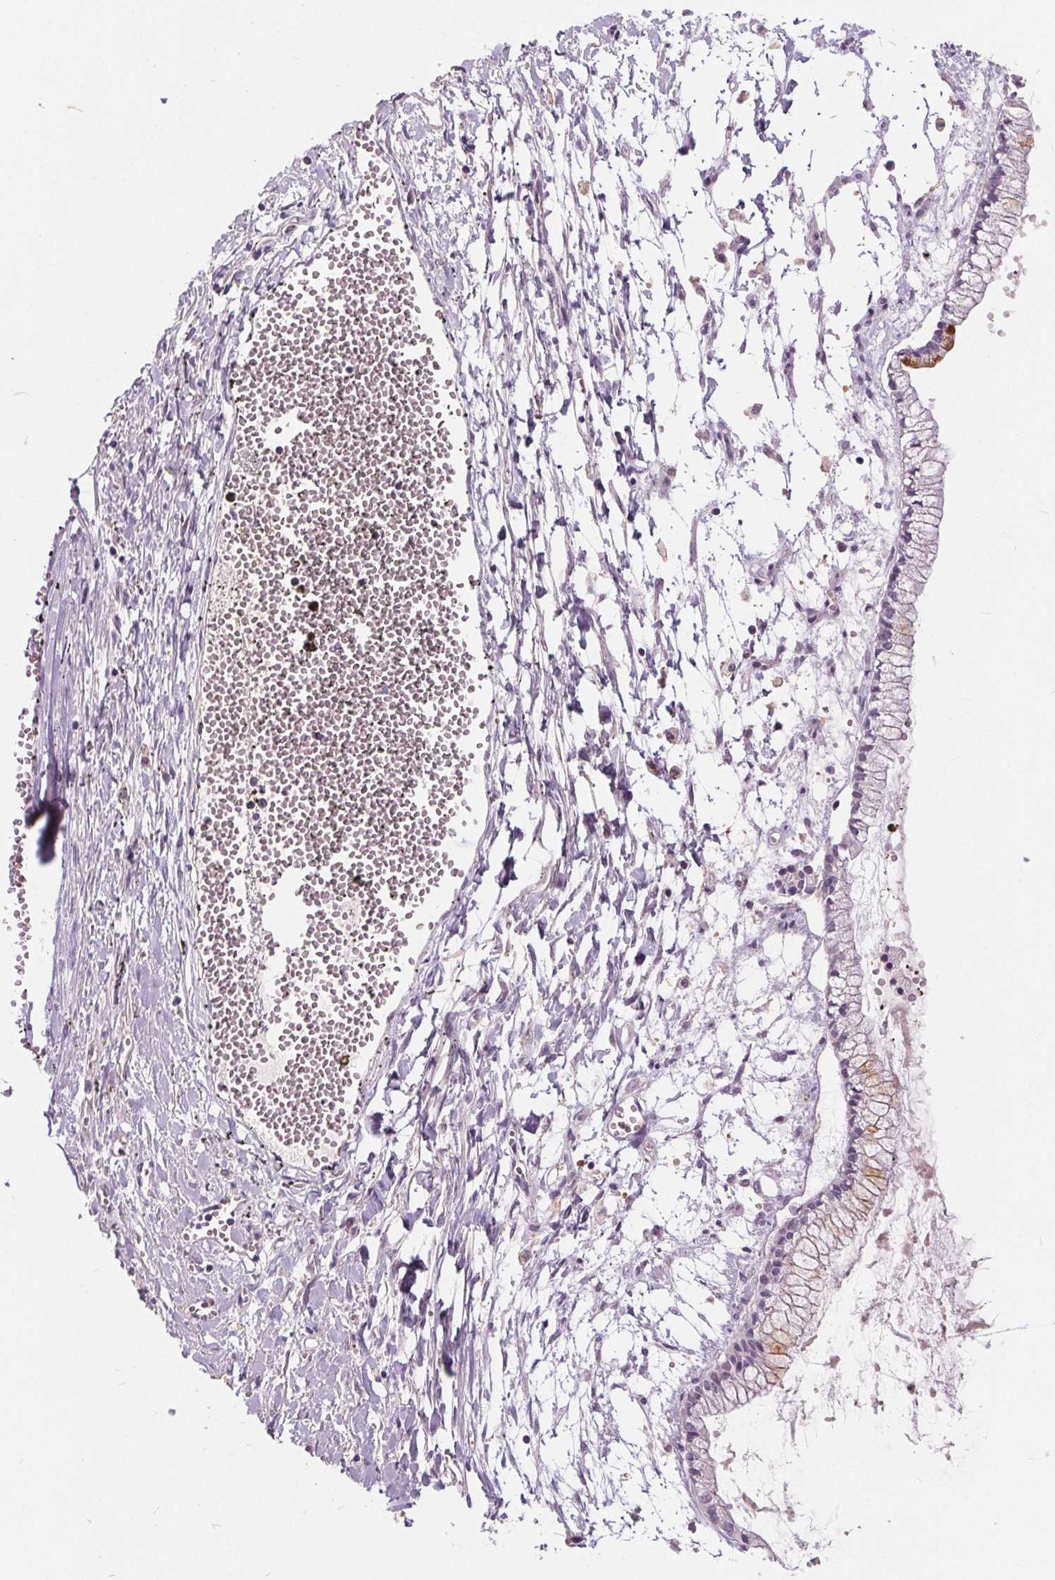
{"staining": {"intensity": "negative", "quantity": "none", "location": "none"}, "tissue": "ovarian cancer", "cell_type": "Tumor cells", "image_type": "cancer", "snomed": [{"axis": "morphology", "description": "Cystadenocarcinoma, mucinous, NOS"}, {"axis": "topography", "description": "Ovary"}], "caption": "High magnification brightfield microscopy of ovarian cancer (mucinous cystadenocarcinoma) stained with DAB (3,3'-diaminobenzidine) (brown) and counterstained with hematoxylin (blue): tumor cells show no significant staining.", "gene": "HAAO", "patient": {"sex": "female", "age": 67}}